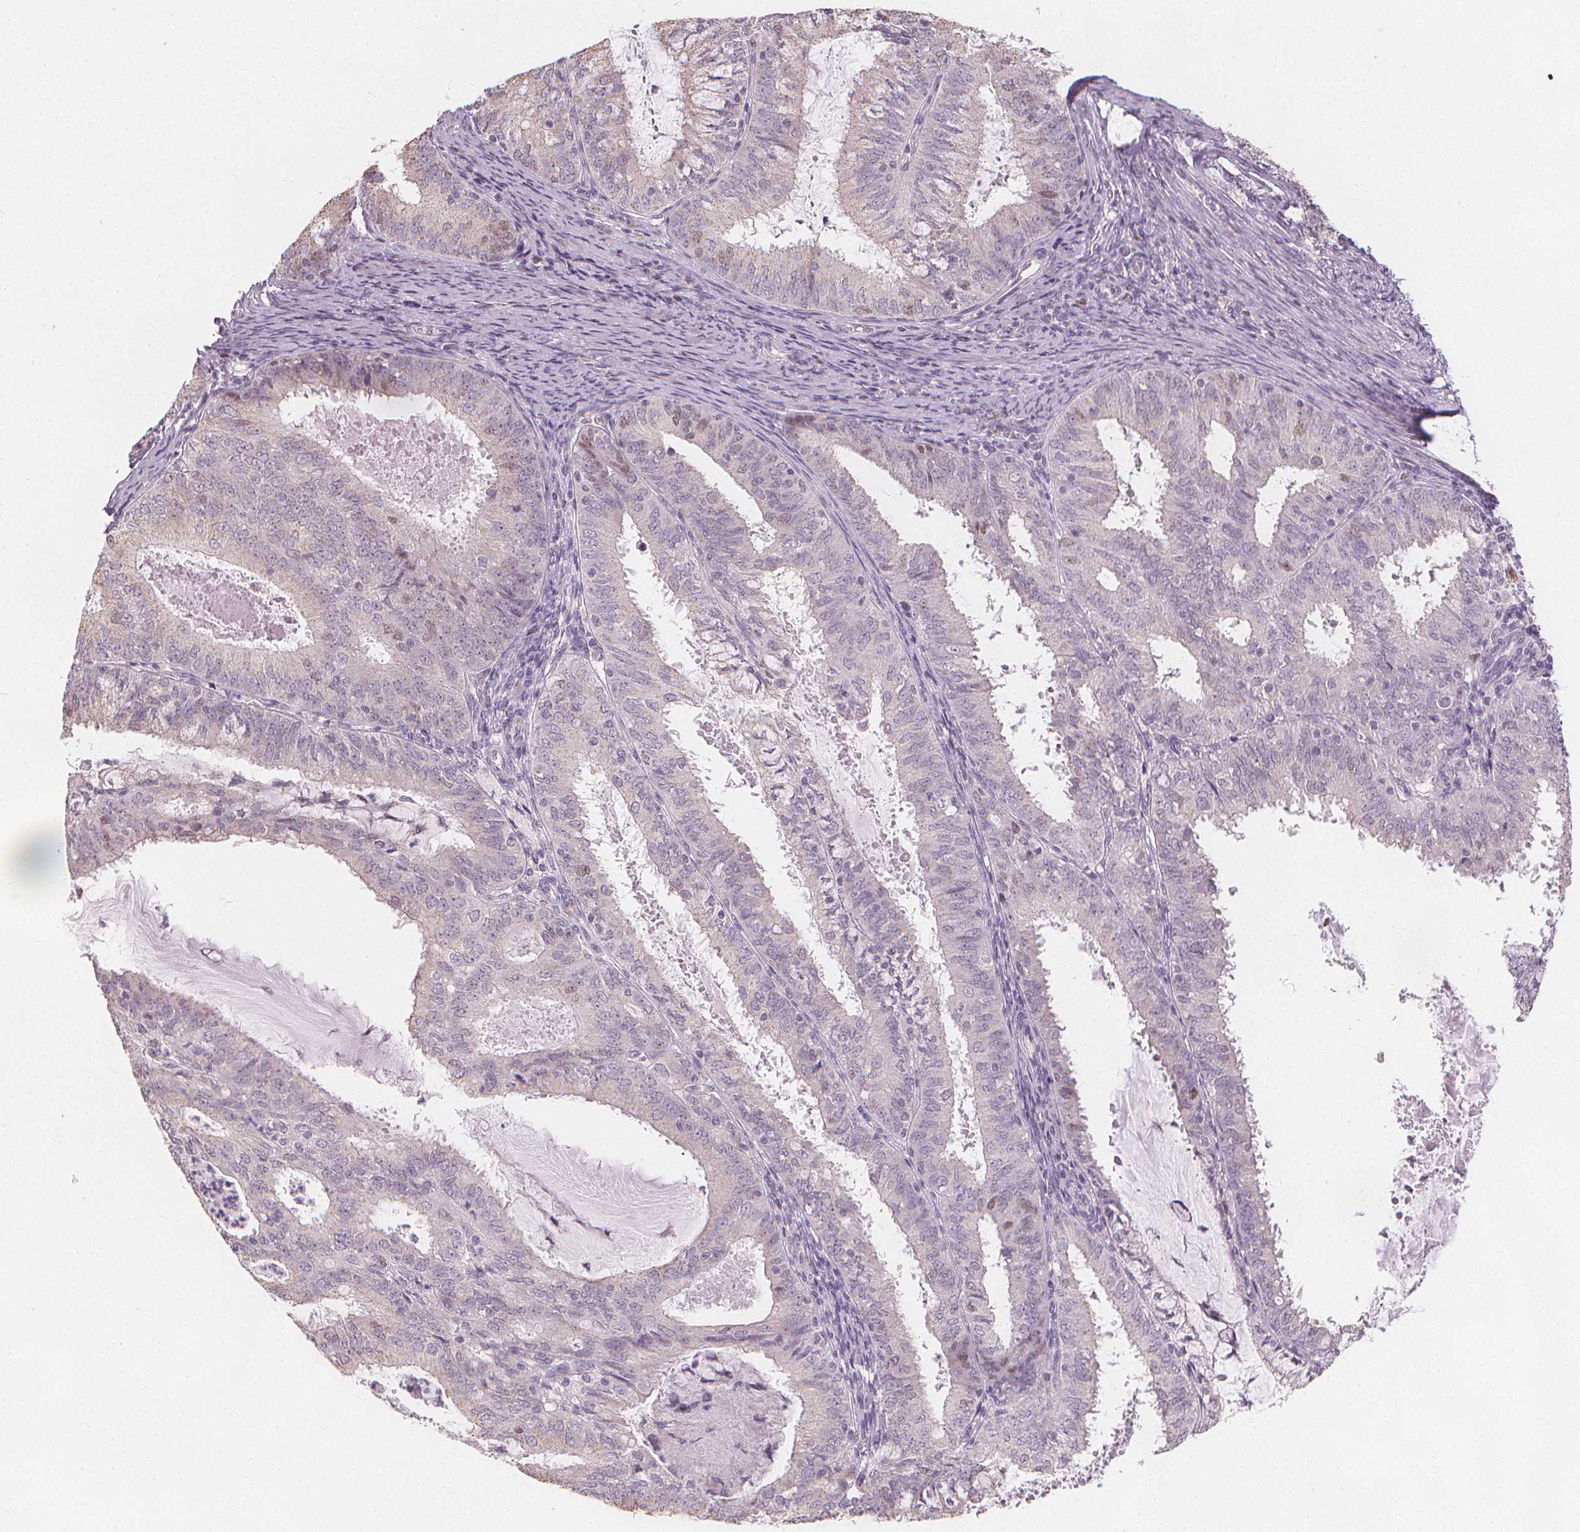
{"staining": {"intensity": "negative", "quantity": "none", "location": "none"}, "tissue": "endometrial cancer", "cell_type": "Tumor cells", "image_type": "cancer", "snomed": [{"axis": "morphology", "description": "Adenocarcinoma, NOS"}, {"axis": "topography", "description": "Endometrium"}], "caption": "High power microscopy histopathology image of an IHC photomicrograph of adenocarcinoma (endometrial), revealing no significant positivity in tumor cells.", "gene": "TIPIN", "patient": {"sex": "female", "age": 57}}